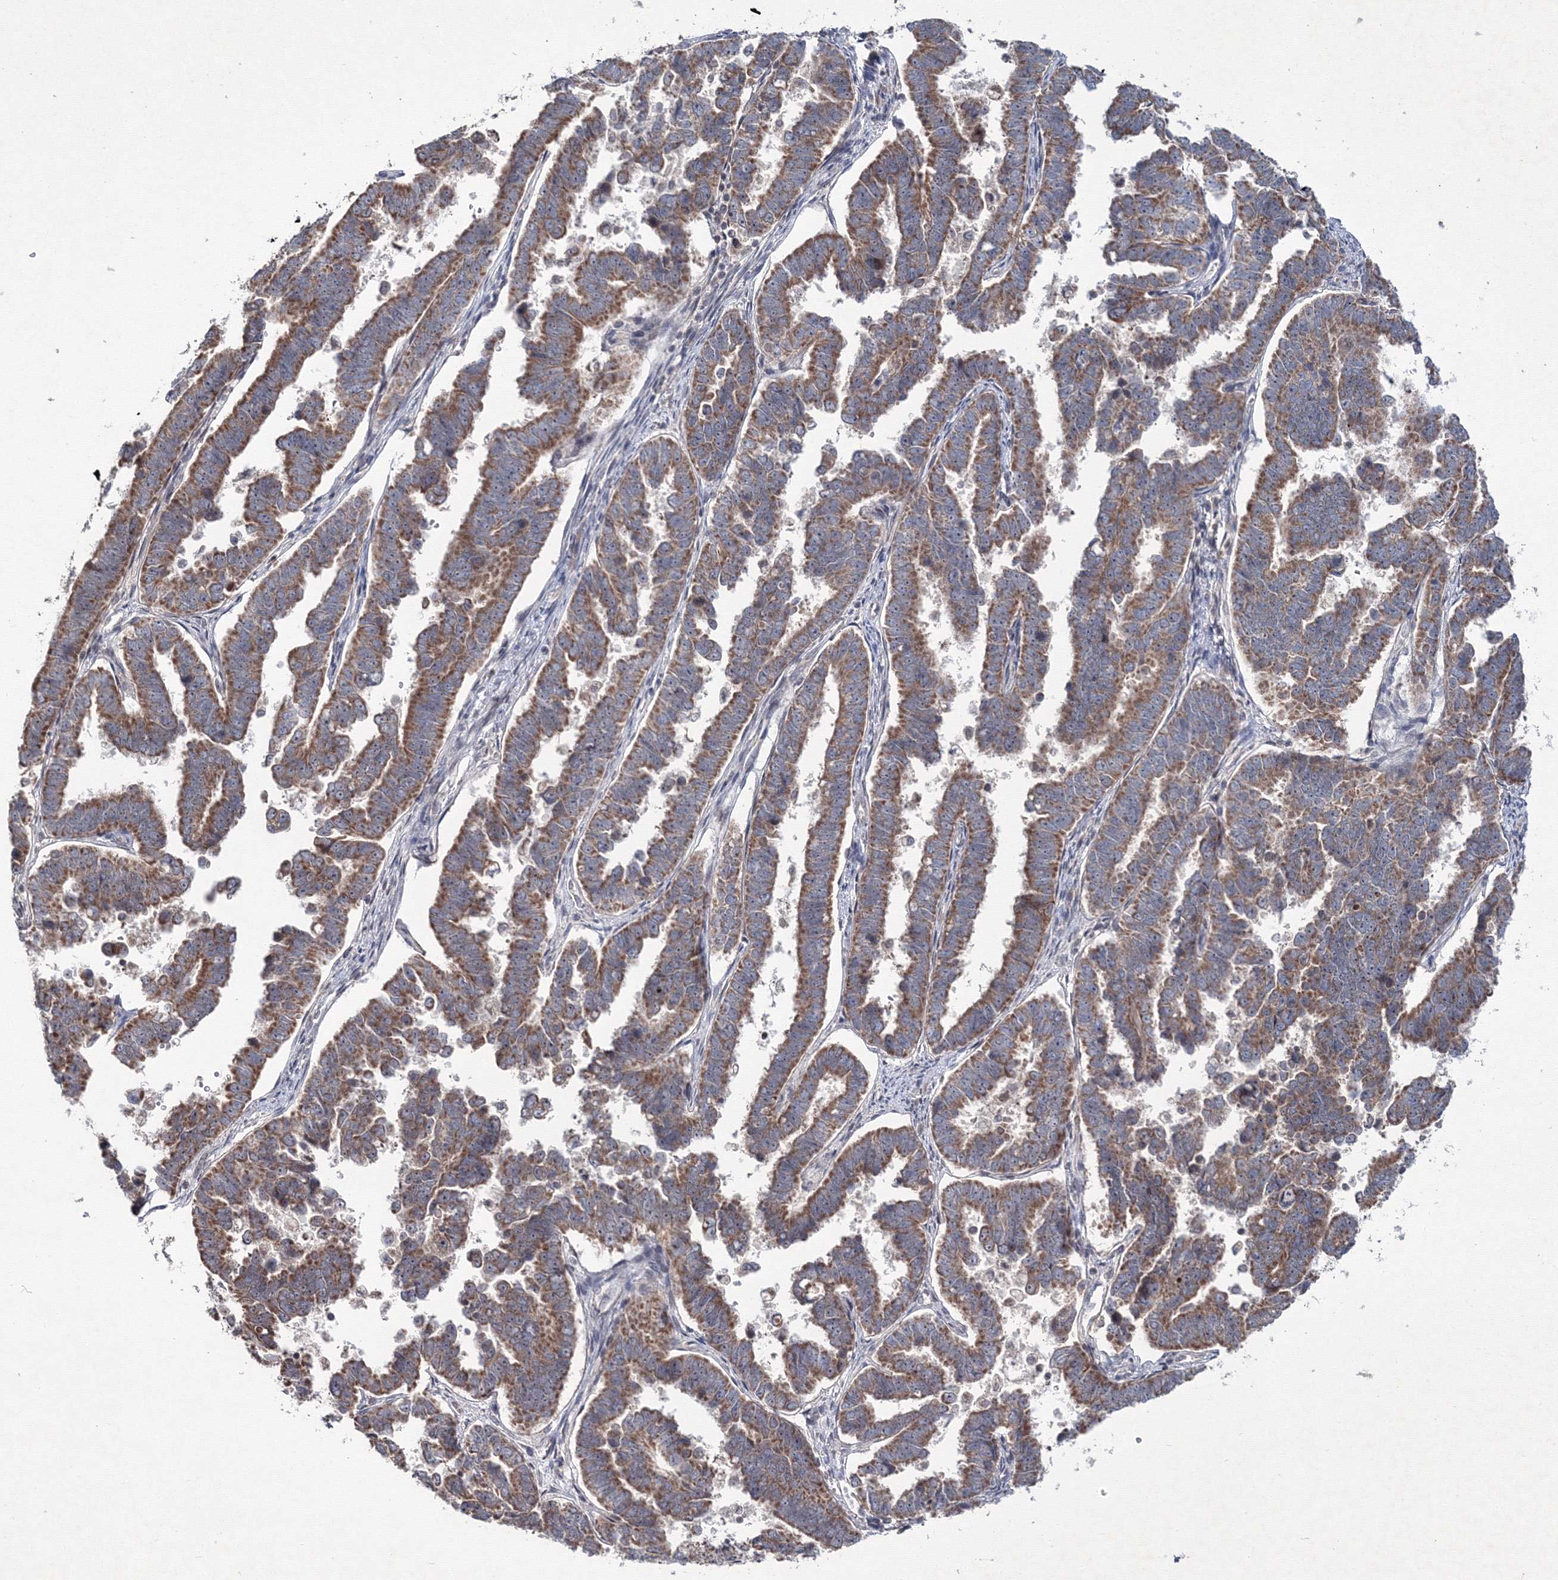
{"staining": {"intensity": "moderate", "quantity": ">75%", "location": "cytoplasmic/membranous"}, "tissue": "endometrial cancer", "cell_type": "Tumor cells", "image_type": "cancer", "snomed": [{"axis": "morphology", "description": "Adenocarcinoma, NOS"}, {"axis": "topography", "description": "Endometrium"}], "caption": "Adenocarcinoma (endometrial) stained with DAB (3,3'-diaminobenzidine) IHC reveals medium levels of moderate cytoplasmic/membranous staining in about >75% of tumor cells. The protein of interest is stained brown, and the nuclei are stained in blue (DAB IHC with brightfield microscopy, high magnification).", "gene": "MKRN2", "patient": {"sex": "female", "age": 75}}